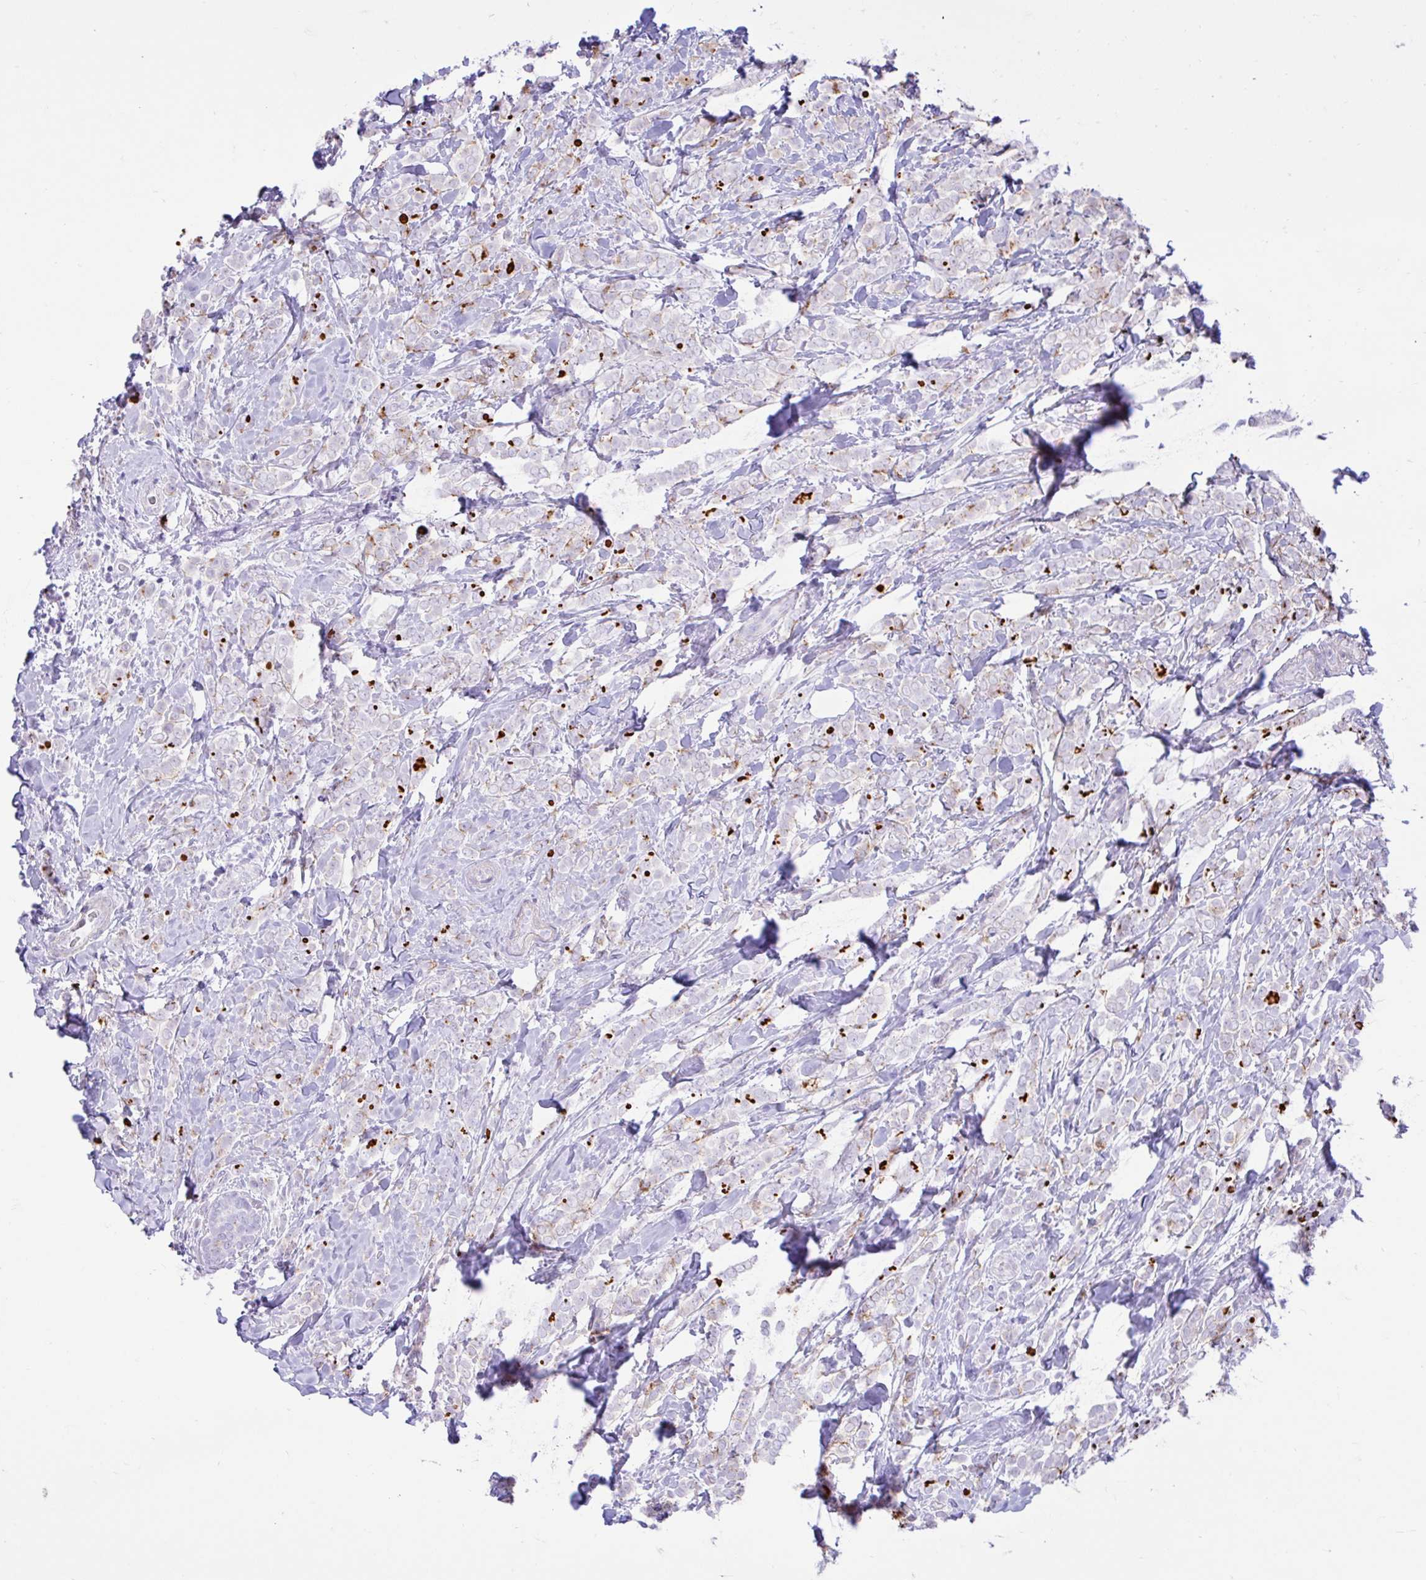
{"staining": {"intensity": "negative", "quantity": "none", "location": "none"}, "tissue": "breast cancer", "cell_type": "Tumor cells", "image_type": "cancer", "snomed": [{"axis": "morphology", "description": "Lobular carcinoma"}, {"axis": "topography", "description": "Breast"}], "caption": "High magnification brightfield microscopy of breast cancer stained with DAB (brown) and counterstained with hematoxylin (blue): tumor cells show no significant staining.", "gene": "REEP1", "patient": {"sex": "female", "age": 49}}